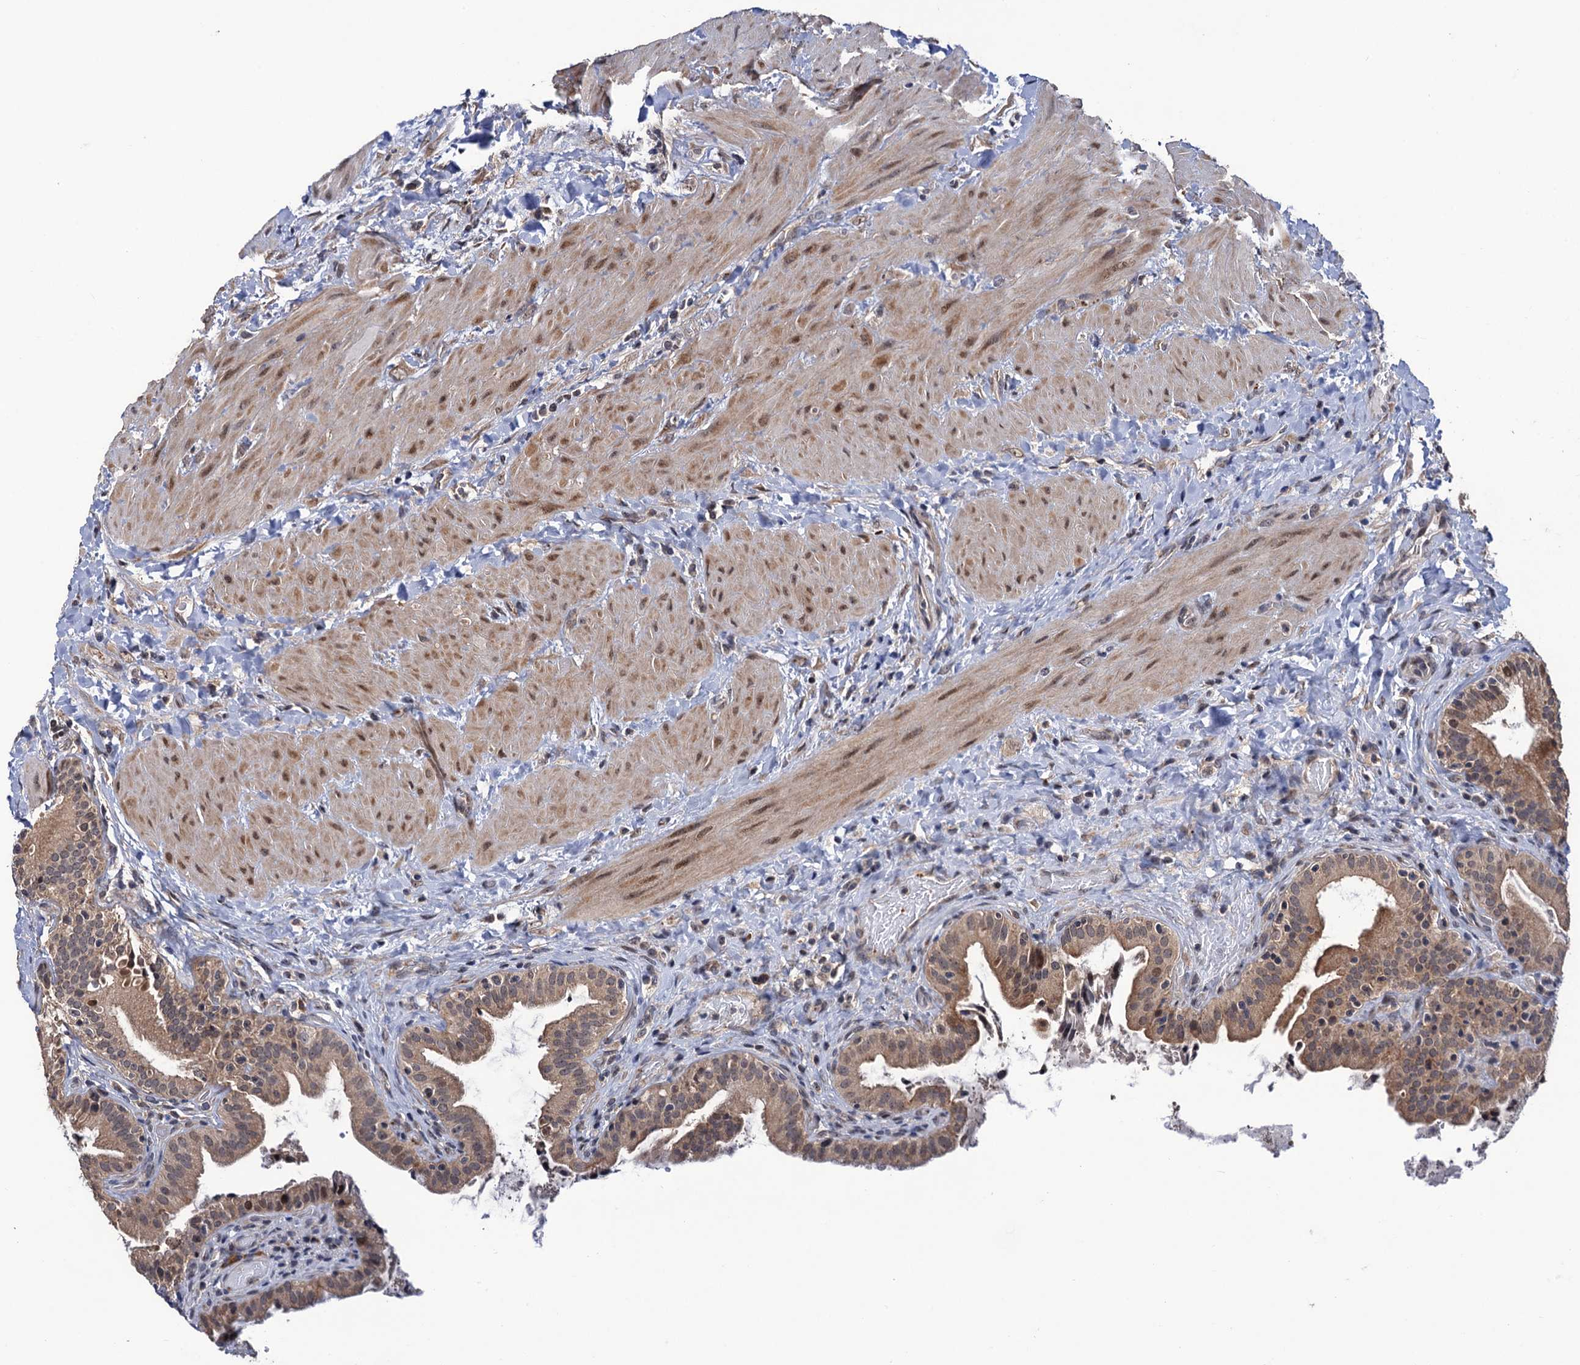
{"staining": {"intensity": "moderate", "quantity": ">75%", "location": "cytoplasmic/membranous,nuclear"}, "tissue": "gallbladder", "cell_type": "Glandular cells", "image_type": "normal", "snomed": [{"axis": "morphology", "description": "Normal tissue, NOS"}, {"axis": "topography", "description": "Gallbladder"}], "caption": "A histopathology image showing moderate cytoplasmic/membranous,nuclear staining in approximately >75% of glandular cells in normal gallbladder, as visualized by brown immunohistochemical staining.", "gene": "LRRC63", "patient": {"sex": "male", "age": 24}}